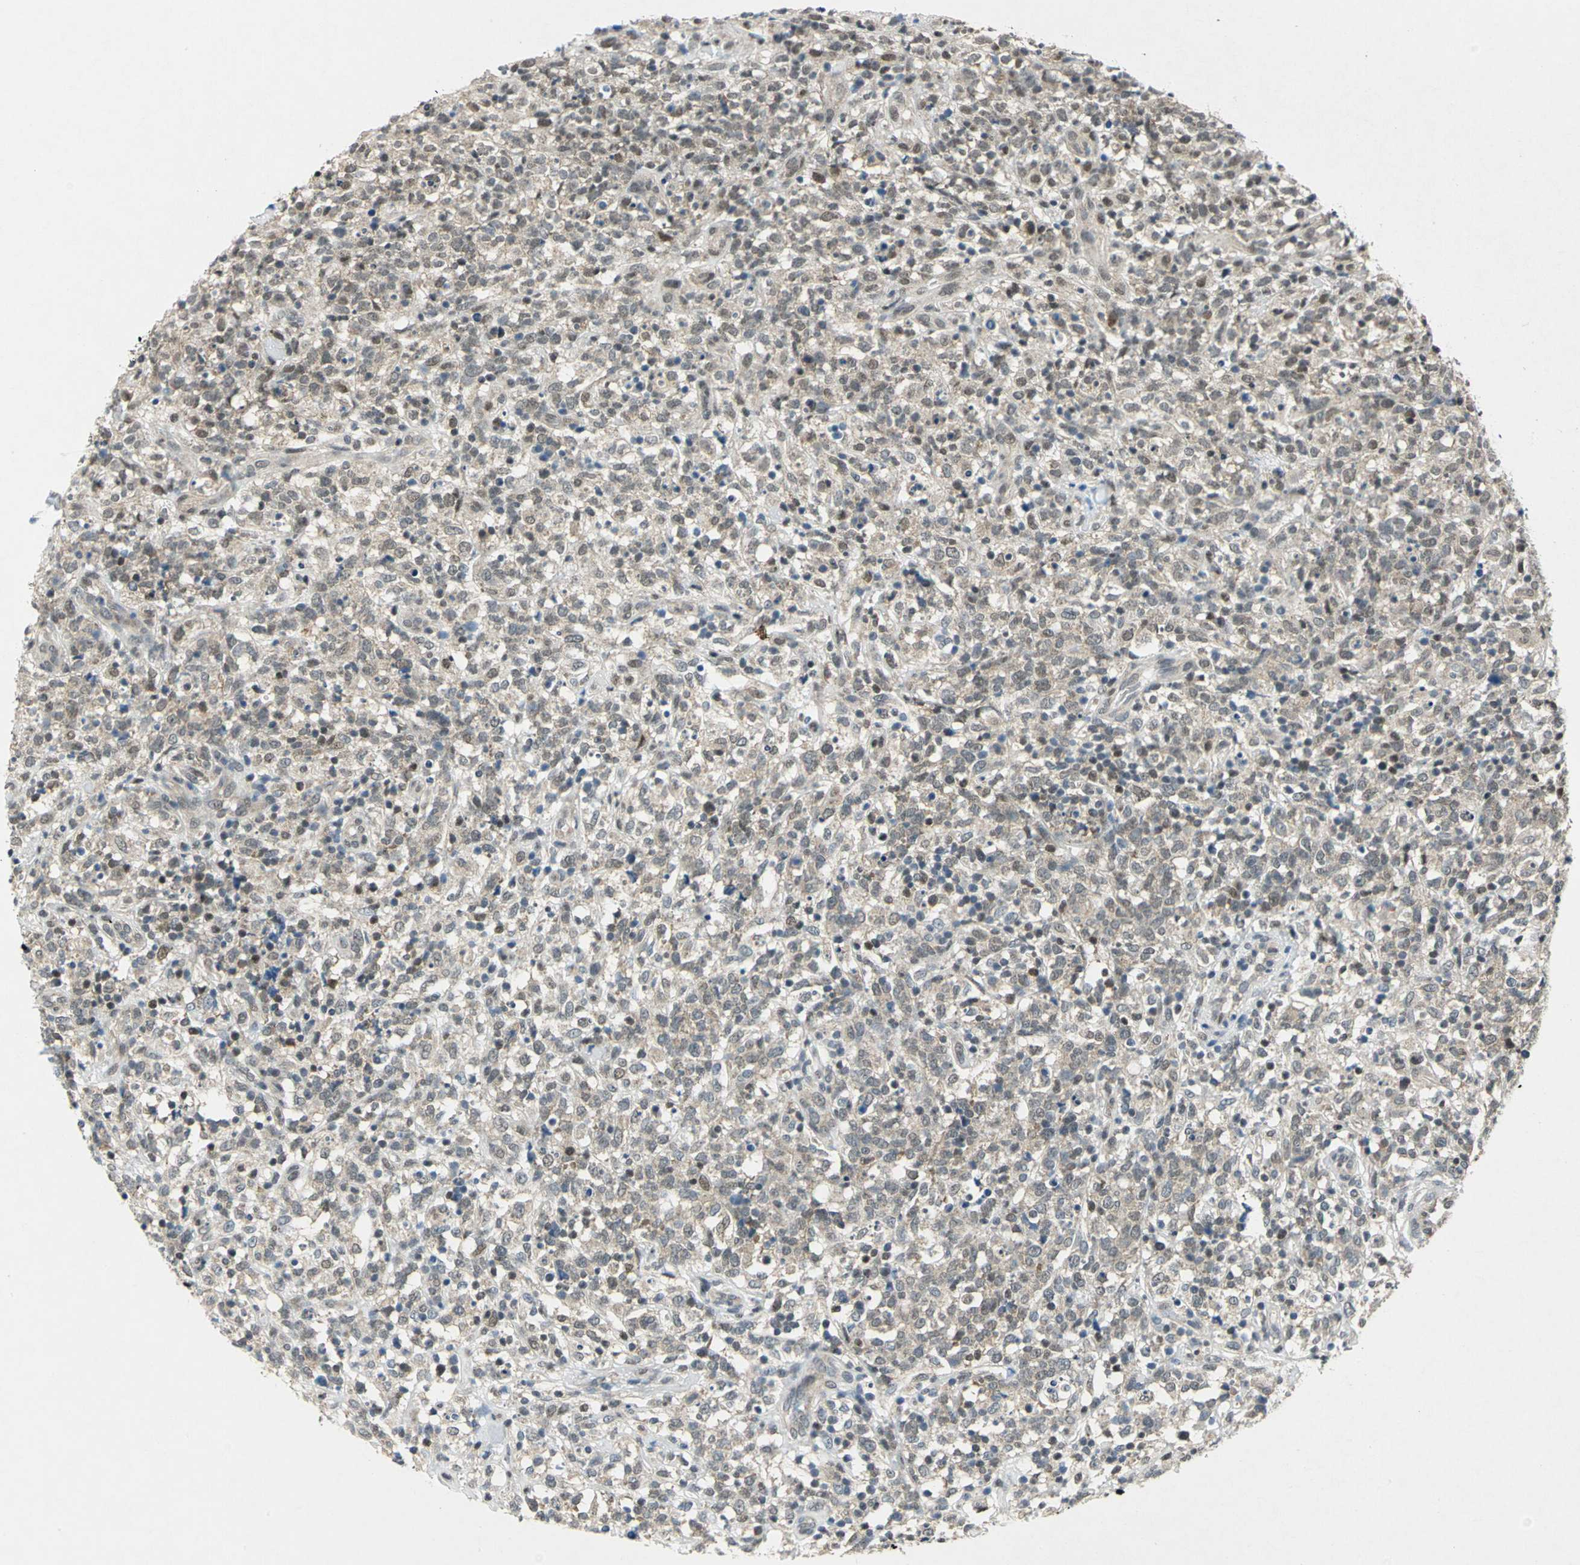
{"staining": {"intensity": "weak", "quantity": ">75%", "location": "cytoplasmic/membranous"}, "tissue": "lymphoma", "cell_type": "Tumor cells", "image_type": "cancer", "snomed": [{"axis": "morphology", "description": "Malignant lymphoma, non-Hodgkin's type, High grade"}, {"axis": "topography", "description": "Lymph node"}], "caption": "This image reveals immunohistochemistry staining of human lymphoma, with low weak cytoplasmic/membranous staining in about >75% of tumor cells.", "gene": "PIN1", "patient": {"sex": "female", "age": 73}}